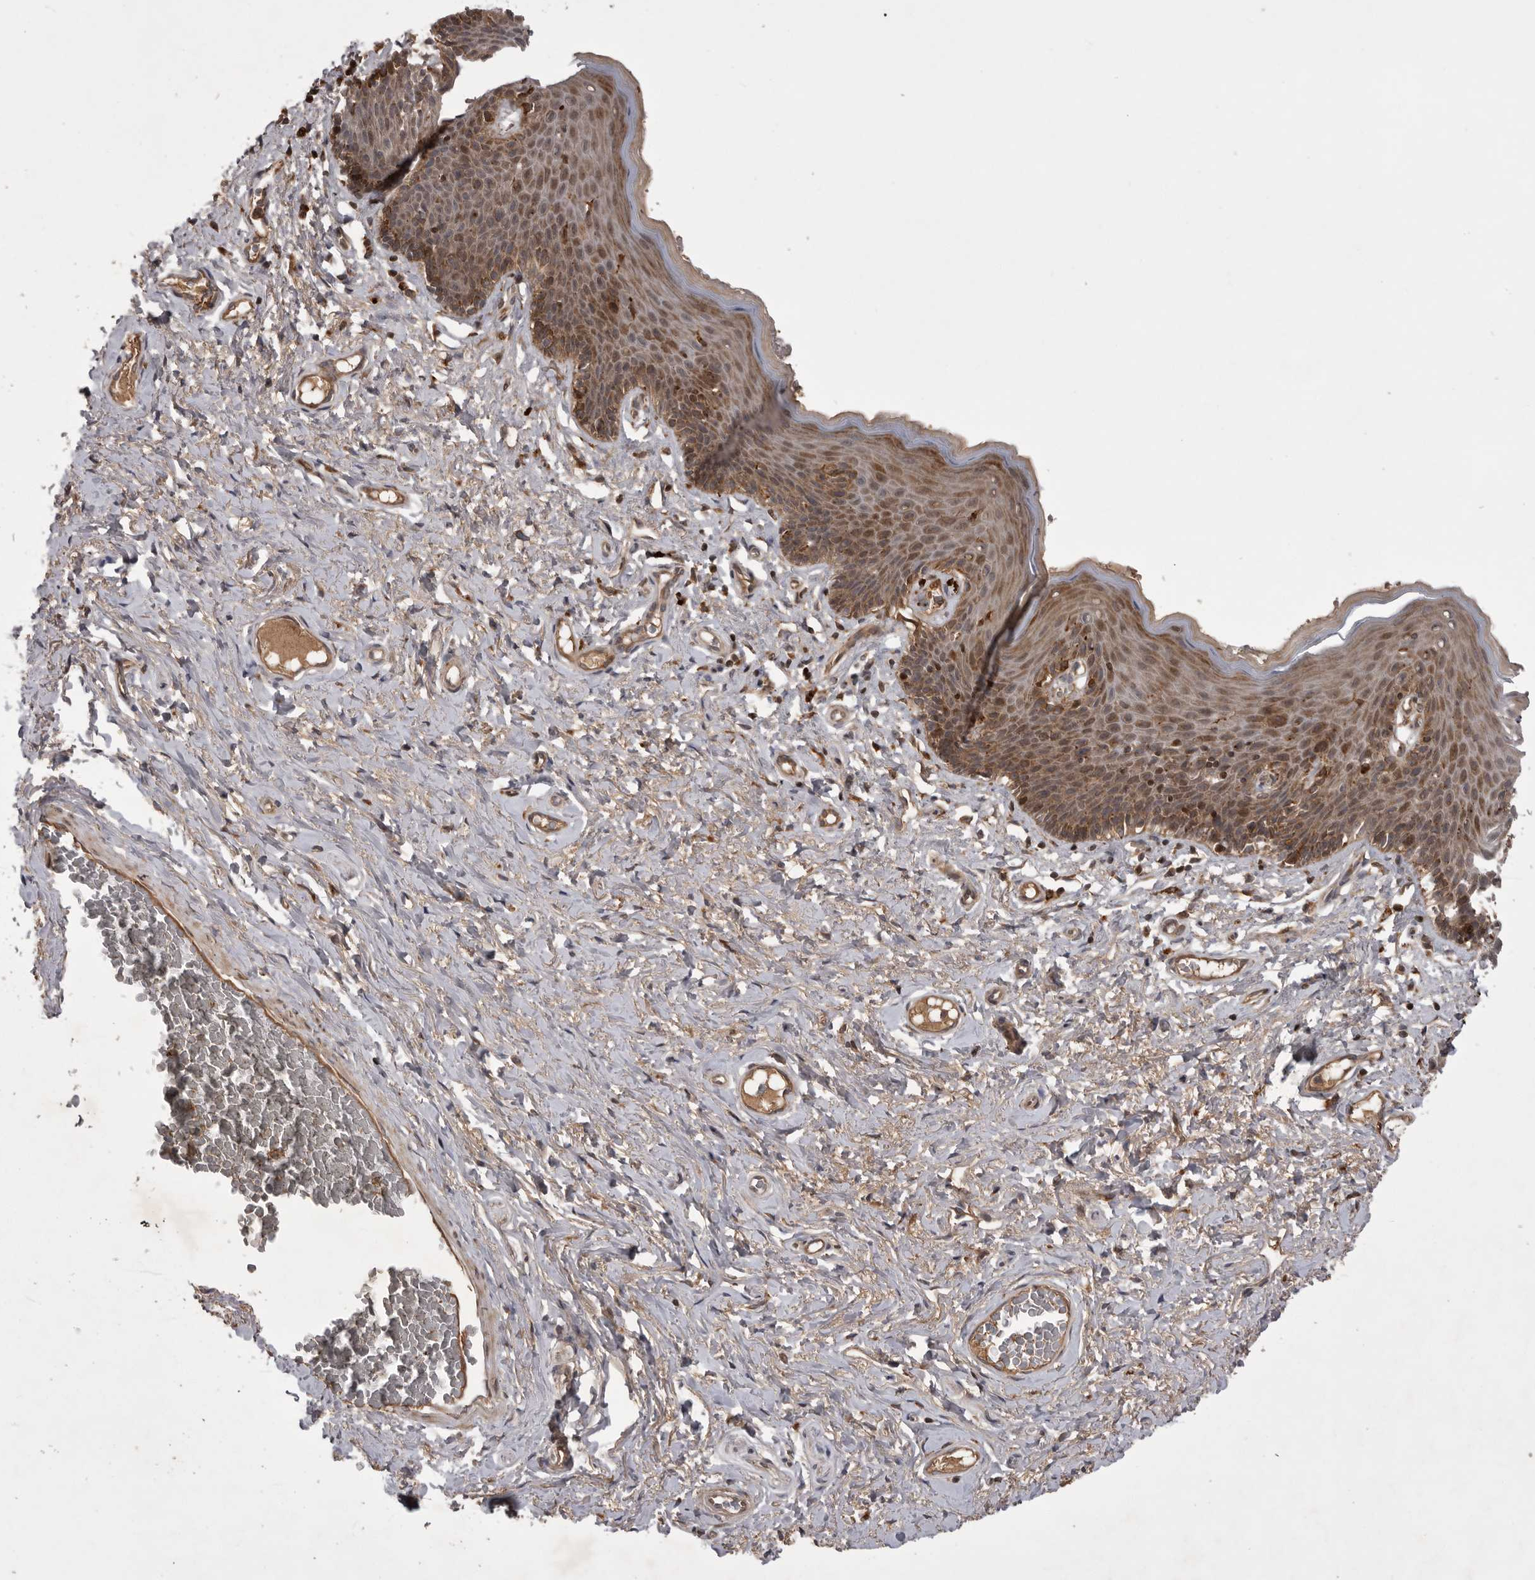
{"staining": {"intensity": "moderate", "quantity": ">75%", "location": "cytoplasmic/membranous"}, "tissue": "skin", "cell_type": "Epidermal cells", "image_type": "normal", "snomed": [{"axis": "morphology", "description": "Normal tissue, NOS"}, {"axis": "topography", "description": "Vulva"}], "caption": "Skin stained with a protein marker shows moderate staining in epidermal cells.", "gene": "RAB3GAP2", "patient": {"sex": "female", "age": 66}}